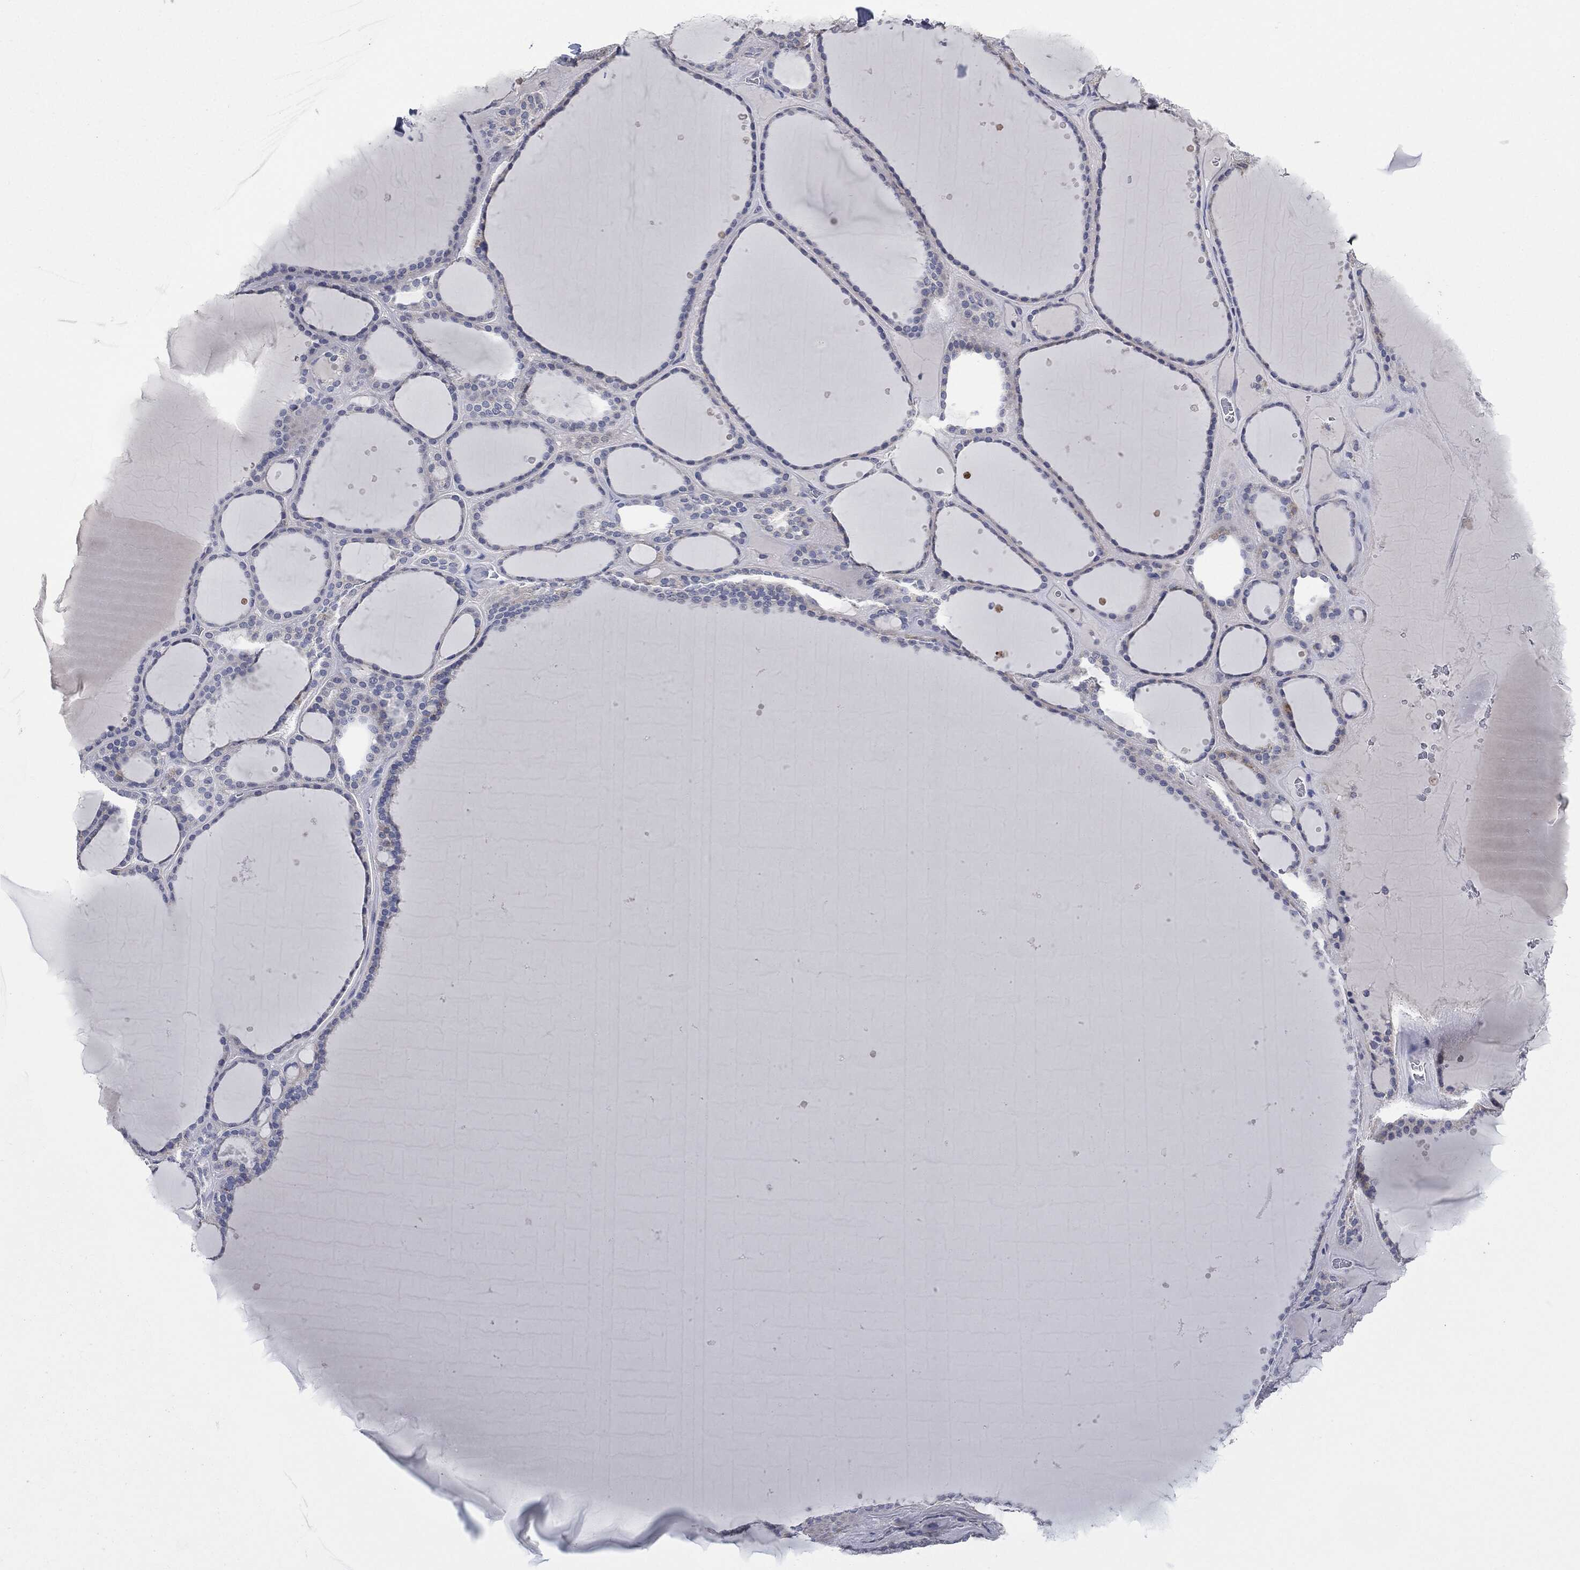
{"staining": {"intensity": "negative", "quantity": "none", "location": "none"}, "tissue": "thyroid gland", "cell_type": "Glandular cells", "image_type": "normal", "snomed": [{"axis": "morphology", "description": "Normal tissue, NOS"}, {"axis": "topography", "description": "Thyroid gland"}], "caption": "Immunohistochemistry of unremarkable thyroid gland displays no expression in glandular cells.", "gene": "IL1RN", "patient": {"sex": "male", "age": 63}}